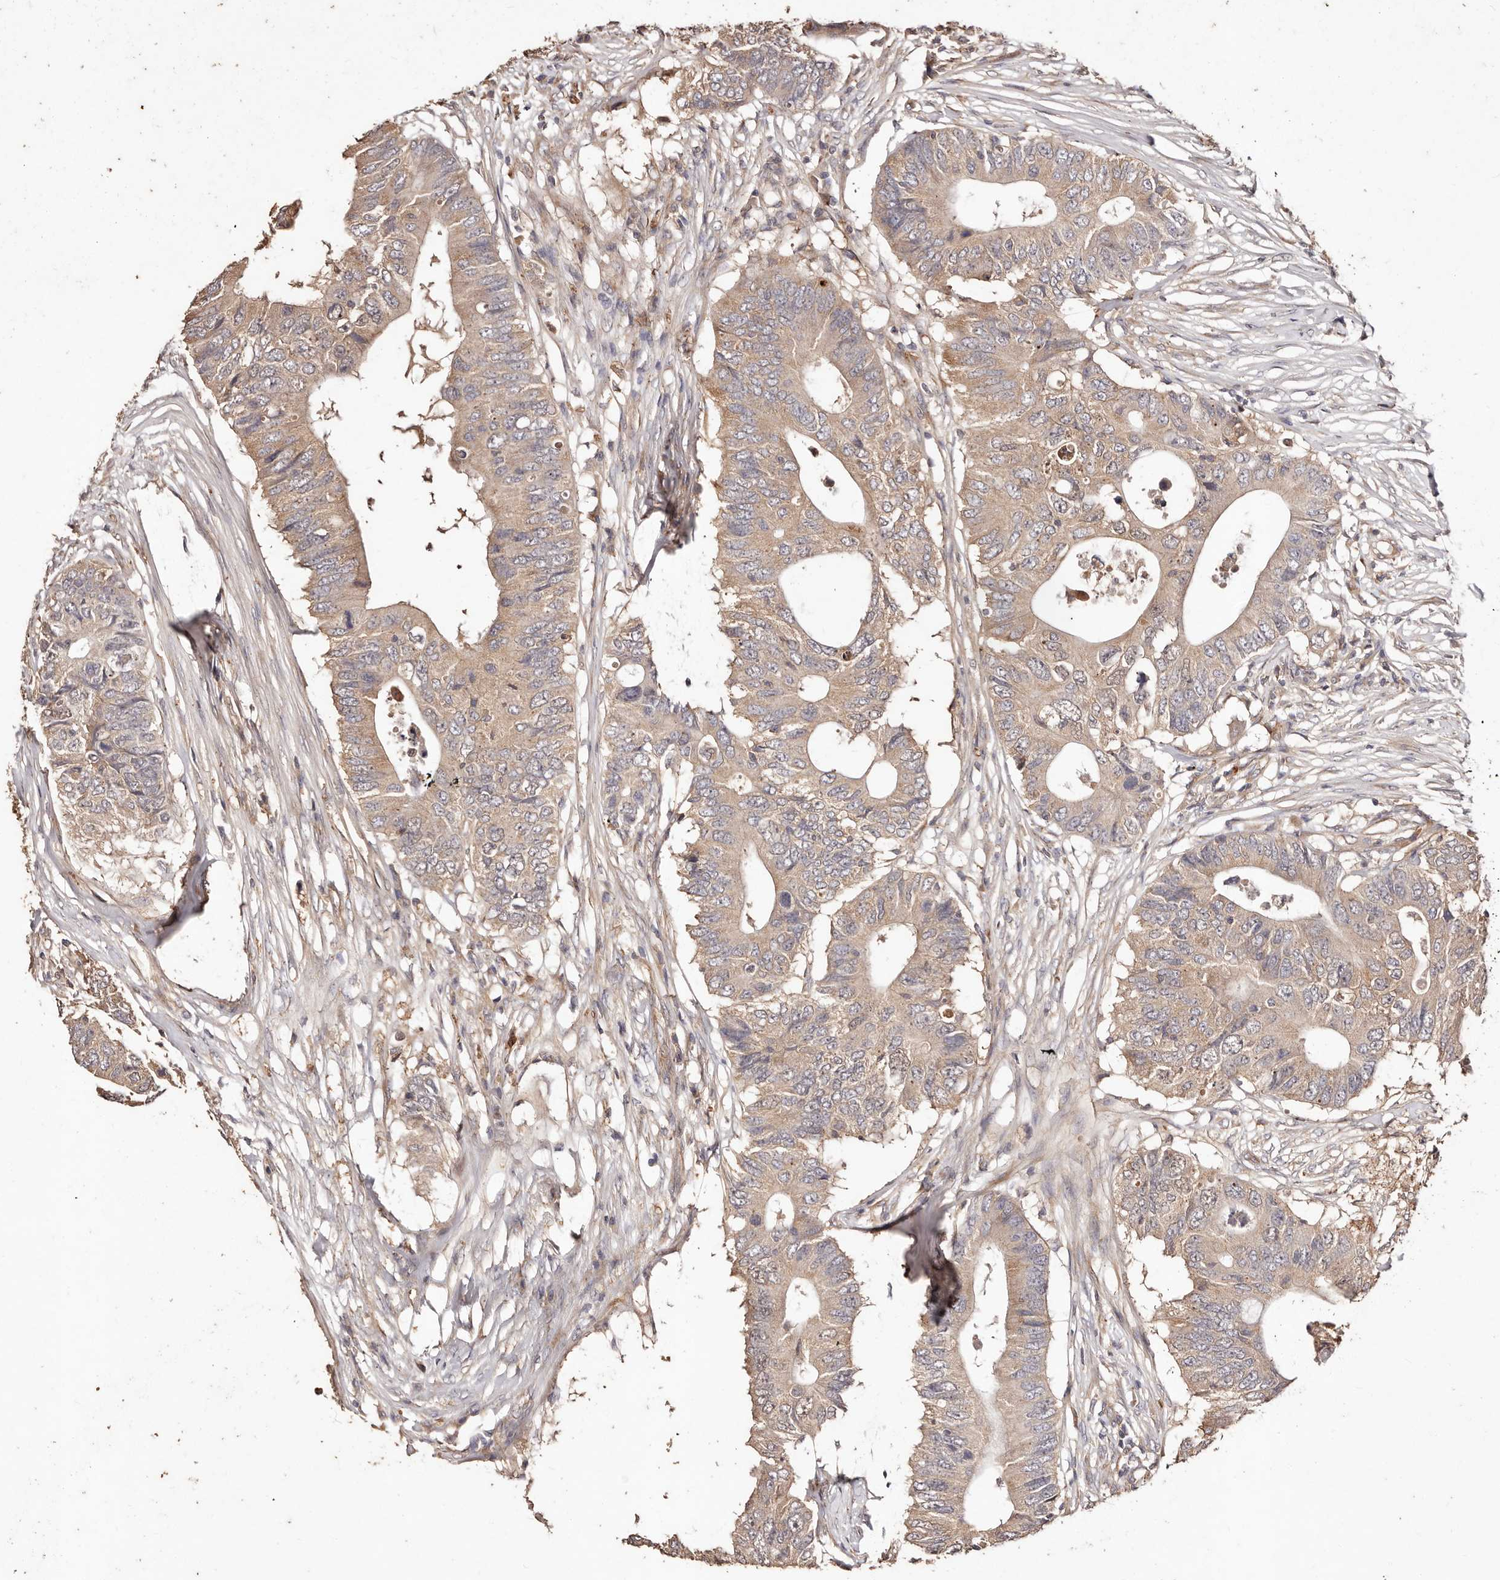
{"staining": {"intensity": "weak", "quantity": ">75%", "location": "cytoplasmic/membranous"}, "tissue": "colorectal cancer", "cell_type": "Tumor cells", "image_type": "cancer", "snomed": [{"axis": "morphology", "description": "Adenocarcinoma, NOS"}, {"axis": "topography", "description": "Colon"}], "caption": "The photomicrograph reveals staining of colorectal cancer, revealing weak cytoplasmic/membranous protein positivity (brown color) within tumor cells. The staining was performed using DAB, with brown indicating positive protein expression. Nuclei are stained blue with hematoxylin.", "gene": "CCL14", "patient": {"sex": "male", "age": 71}}